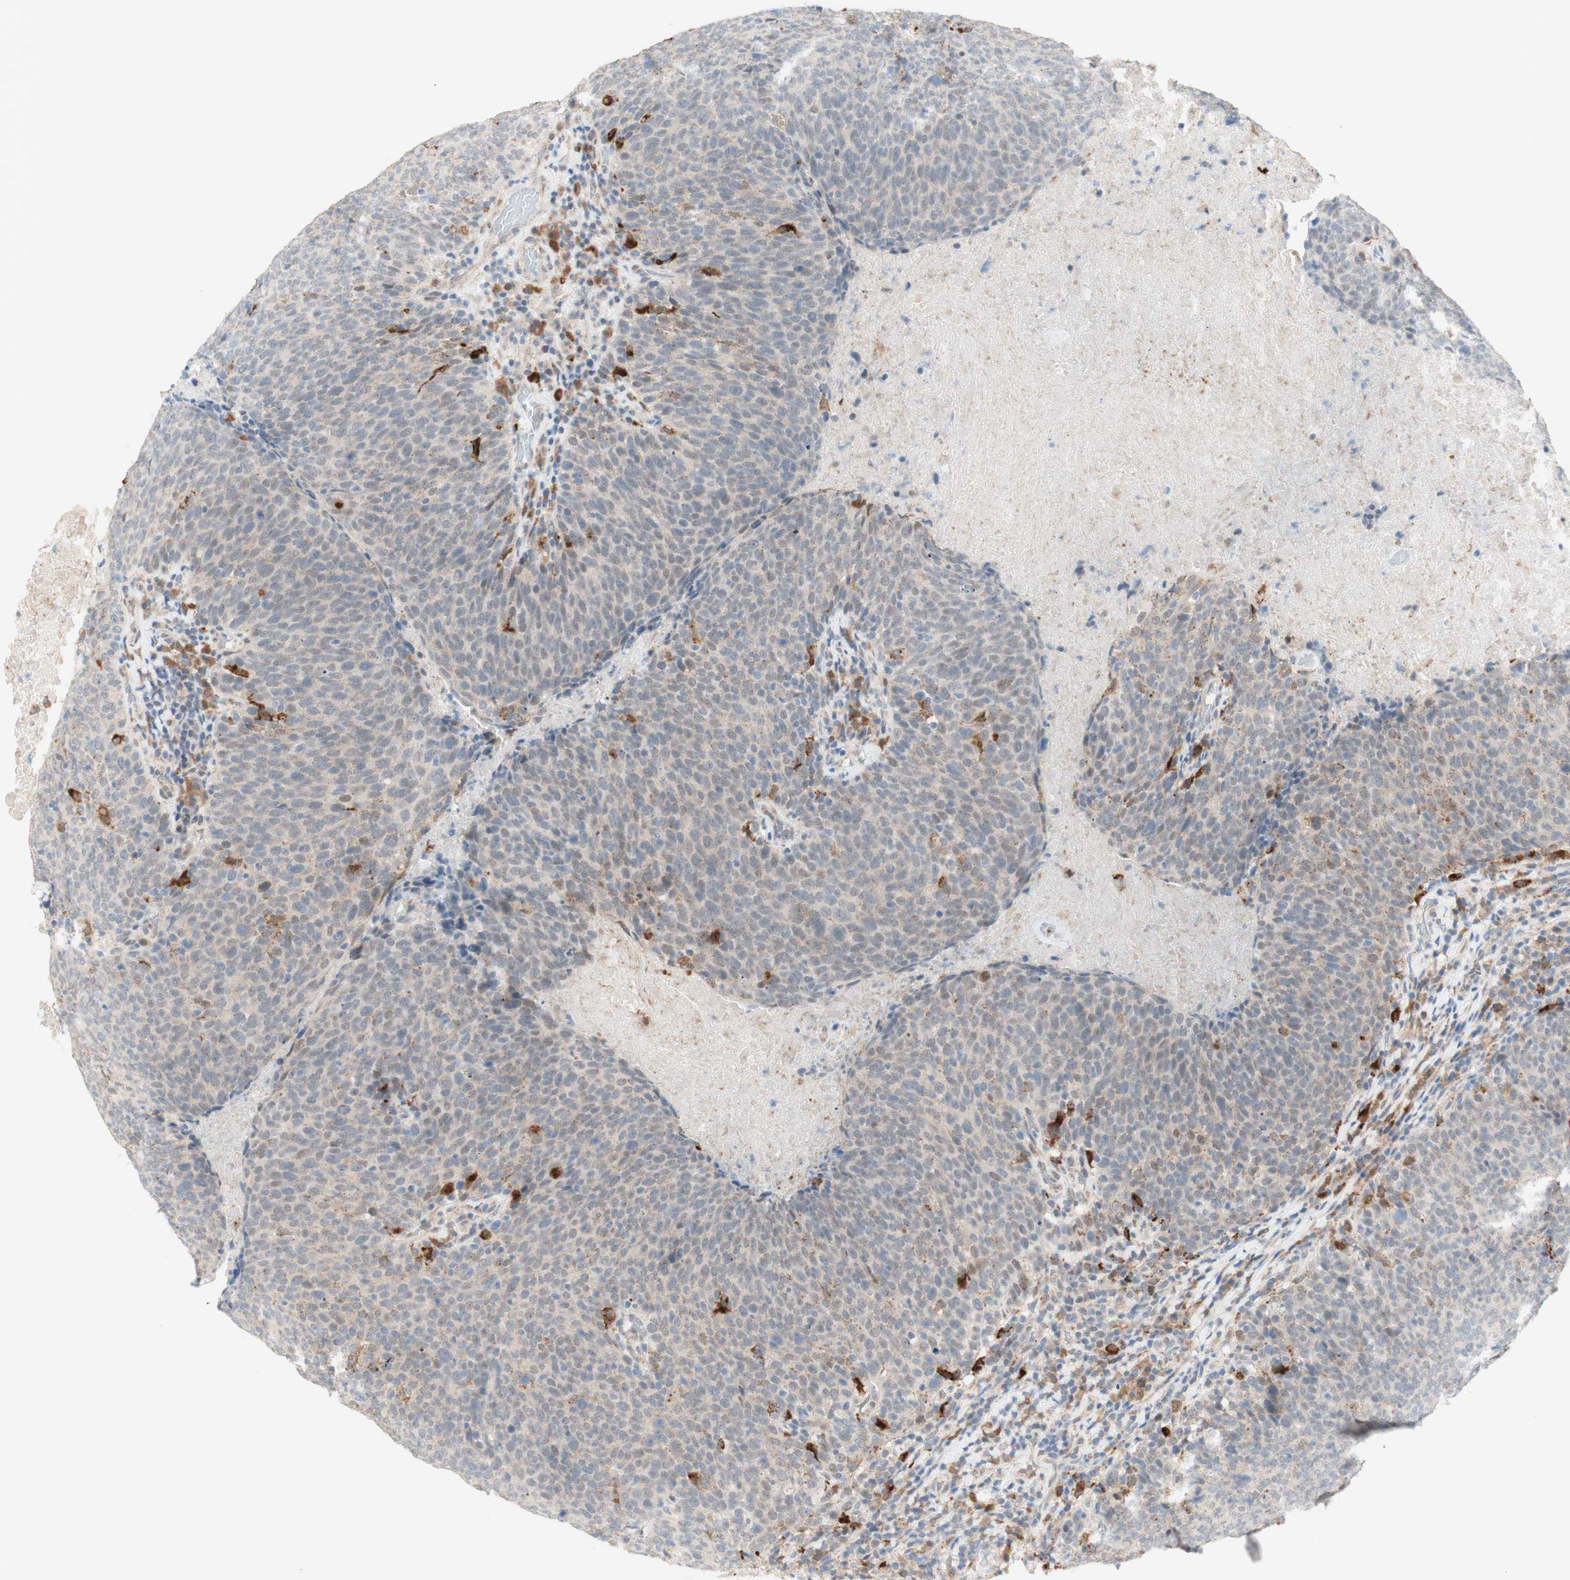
{"staining": {"intensity": "weak", "quantity": "25%-75%", "location": "cytoplasmic/membranous"}, "tissue": "head and neck cancer", "cell_type": "Tumor cells", "image_type": "cancer", "snomed": [{"axis": "morphology", "description": "Squamous cell carcinoma, NOS"}, {"axis": "morphology", "description": "Squamous cell carcinoma, metastatic, NOS"}, {"axis": "topography", "description": "Lymph node"}, {"axis": "topography", "description": "Head-Neck"}], "caption": "Head and neck cancer was stained to show a protein in brown. There is low levels of weak cytoplasmic/membranous positivity in approximately 25%-75% of tumor cells.", "gene": "GAPT", "patient": {"sex": "male", "age": 62}}